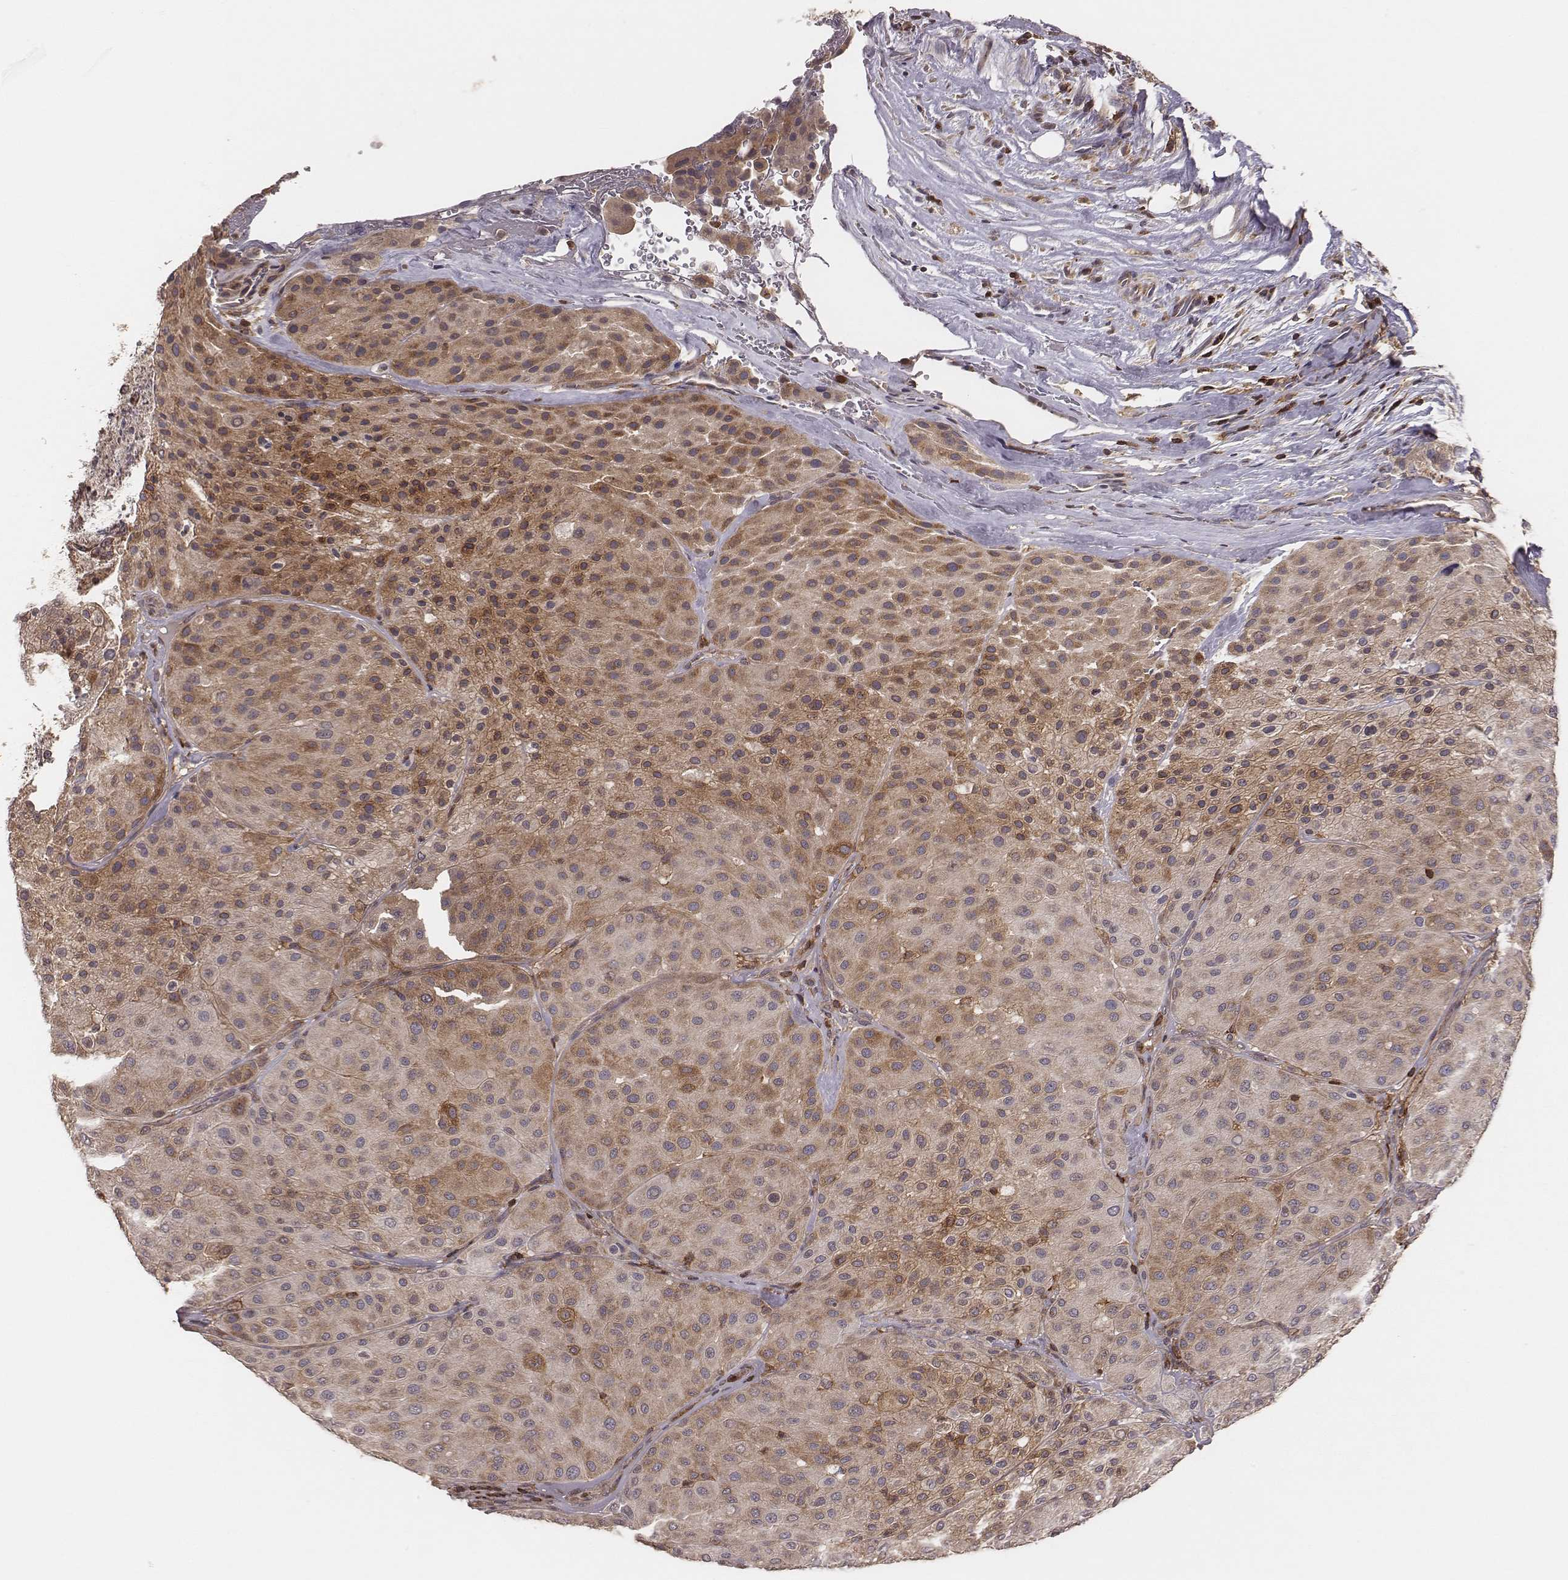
{"staining": {"intensity": "moderate", "quantity": "25%-75%", "location": "cytoplasmic/membranous"}, "tissue": "melanoma", "cell_type": "Tumor cells", "image_type": "cancer", "snomed": [{"axis": "morphology", "description": "Malignant melanoma, Metastatic site"}, {"axis": "topography", "description": "Smooth muscle"}], "caption": "High-power microscopy captured an IHC histopathology image of malignant melanoma (metastatic site), revealing moderate cytoplasmic/membranous positivity in about 25%-75% of tumor cells. The staining was performed using DAB to visualize the protein expression in brown, while the nuclei were stained in blue with hematoxylin (Magnification: 20x).", "gene": "PILRA", "patient": {"sex": "male", "age": 41}}